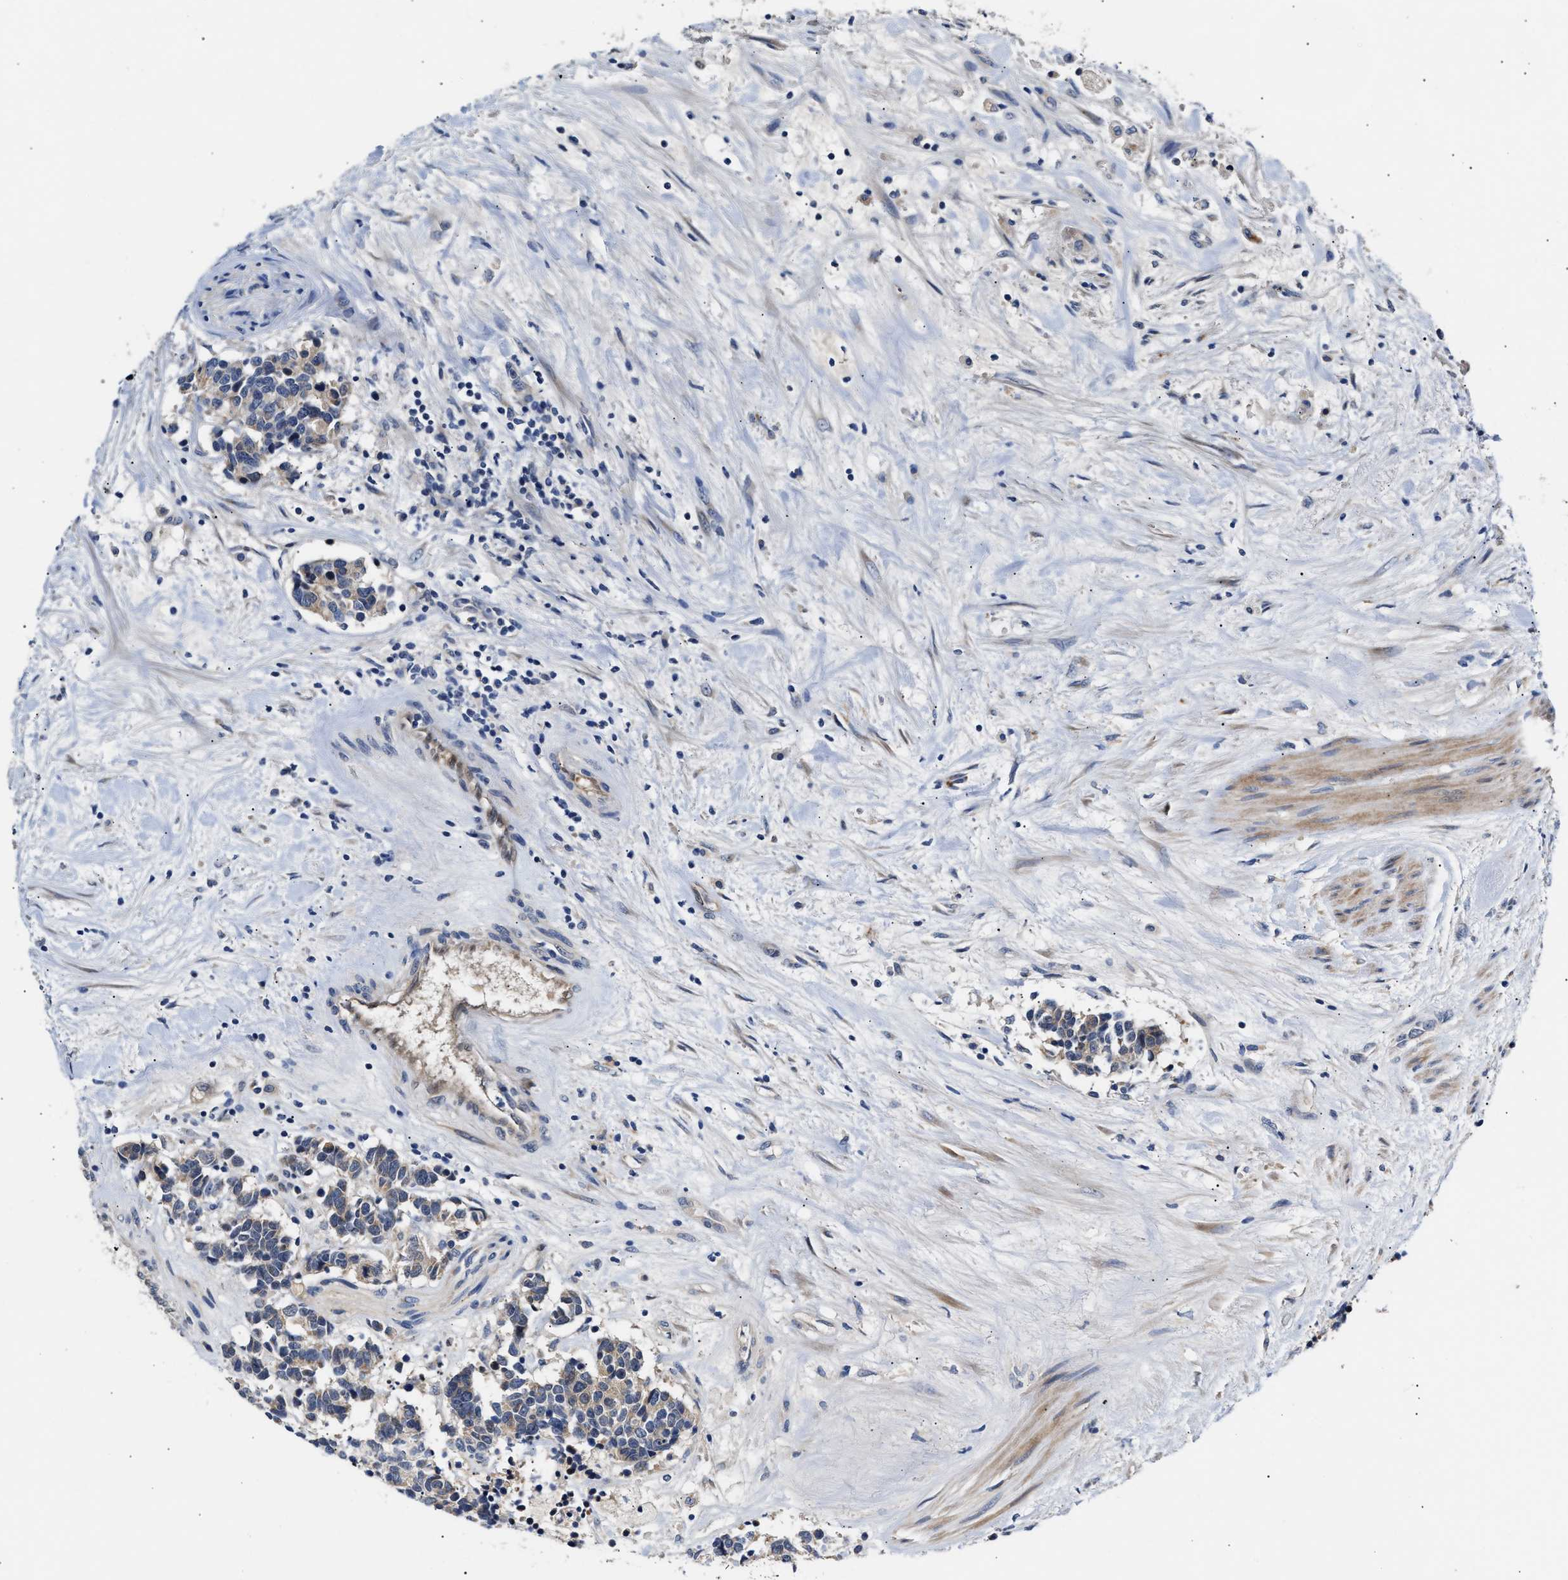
{"staining": {"intensity": "weak", "quantity": "25%-75%", "location": "cytoplasmic/membranous"}, "tissue": "carcinoid", "cell_type": "Tumor cells", "image_type": "cancer", "snomed": [{"axis": "morphology", "description": "Carcinoma, NOS"}, {"axis": "morphology", "description": "Carcinoid, malignant, NOS"}, {"axis": "topography", "description": "Urinary bladder"}], "caption": "A brown stain labels weak cytoplasmic/membranous expression of a protein in carcinoma tumor cells. The staining was performed using DAB to visualize the protein expression in brown, while the nuclei were stained in blue with hematoxylin (Magnification: 20x).", "gene": "CCDC146", "patient": {"sex": "male", "age": 57}}